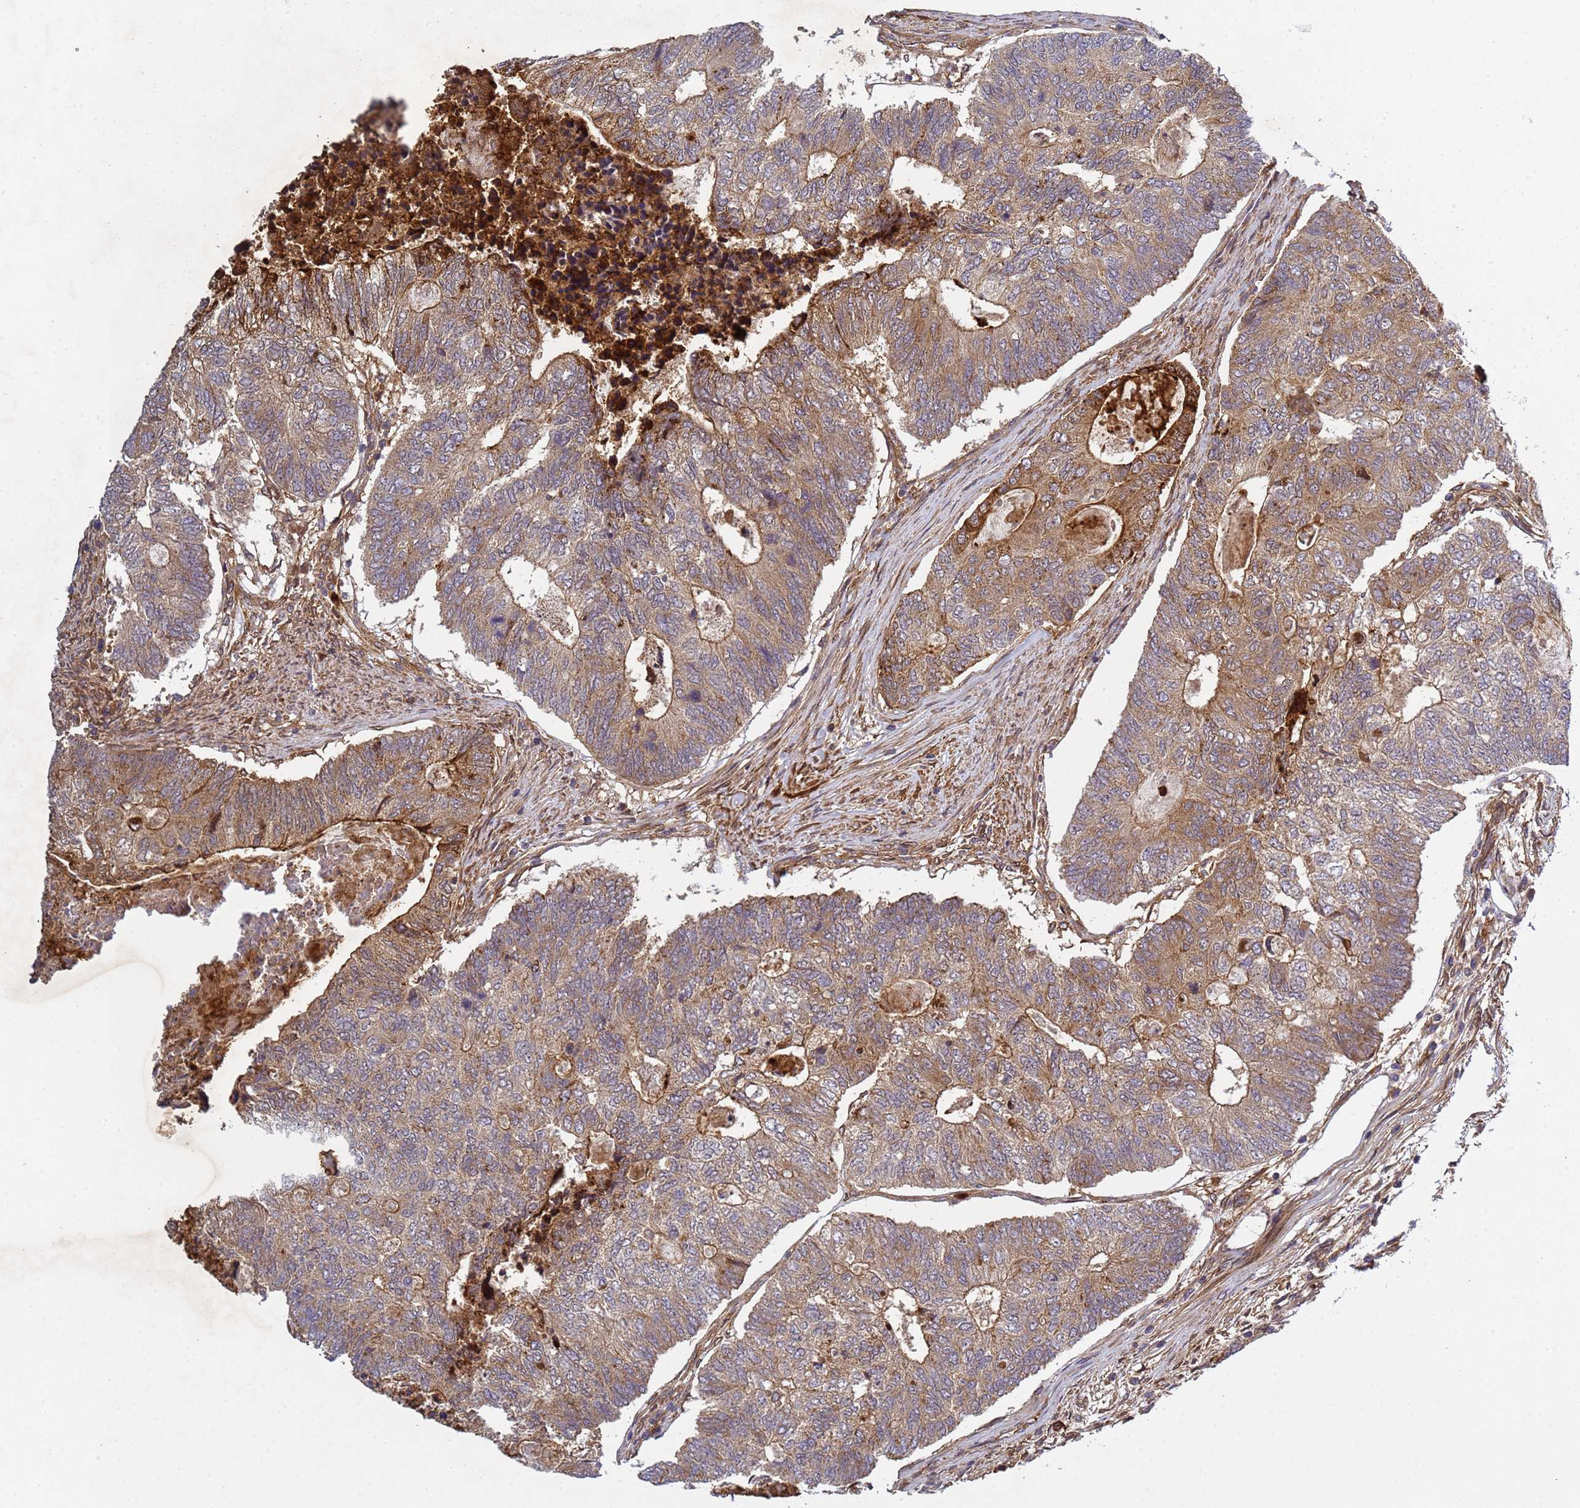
{"staining": {"intensity": "moderate", "quantity": "25%-75%", "location": "cytoplasmic/membranous"}, "tissue": "colorectal cancer", "cell_type": "Tumor cells", "image_type": "cancer", "snomed": [{"axis": "morphology", "description": "Adenocarcinoma, NOS"}, {"axis": "topography", "description": "Colon"}], "caption": "Immunohistochemistry (IHC) (DAB) staining of human adenocarcinoma (colorectal) exhibits moderate cytoplasmic/membranous protein expression in about 25%-75% of tumor cells. (DAB (3,3'-diaminobenzidine) IHC, brown staining for protein, blue staining for nuclei).", "gene": "C8orf34", "patient": {"sex": "female", "age": 67}}